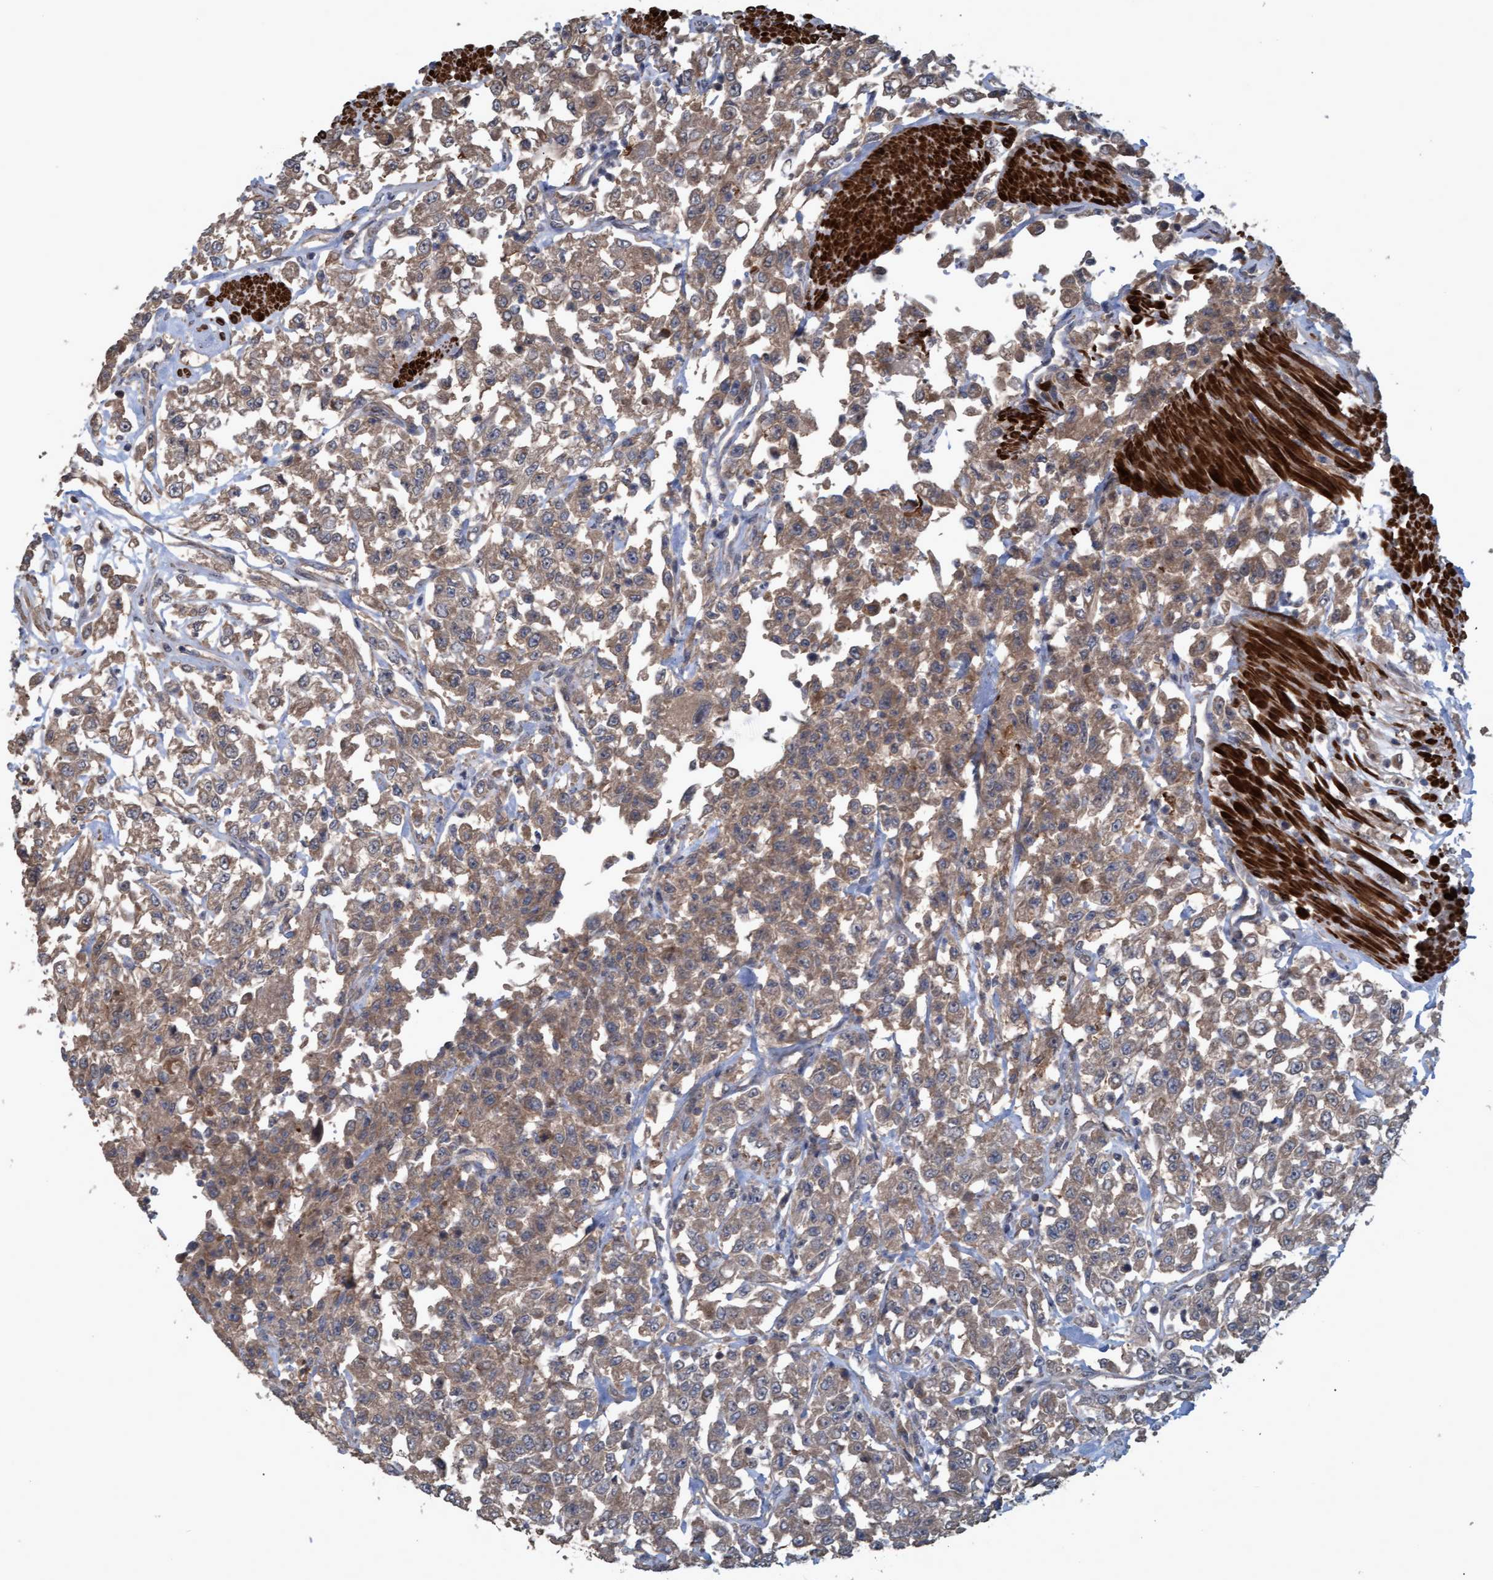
{"staining": {"intensity": "moderate", "quantity": ">75%", "location": "cytoplasmic/membranous"}, "tissue": "urothelial cancer", "cell_type": "Tumor cells", "image_type": "cancer", "snomed": [{"axis": "morphology", "description": "Urothelial carcinoma, High grade"}, {"axis": "topography", "description": "Urinary bladder"}], "caption": "Tumor cells reveal medium levels of moderate cytoplasmic/membranous expression in about >75% of cells in urothelial cancer. (DAB IHC, brown staining for protein, blue staining for nuclei).", "gene": "GGT6", "patient": {"sex": "male", "age": 46}}